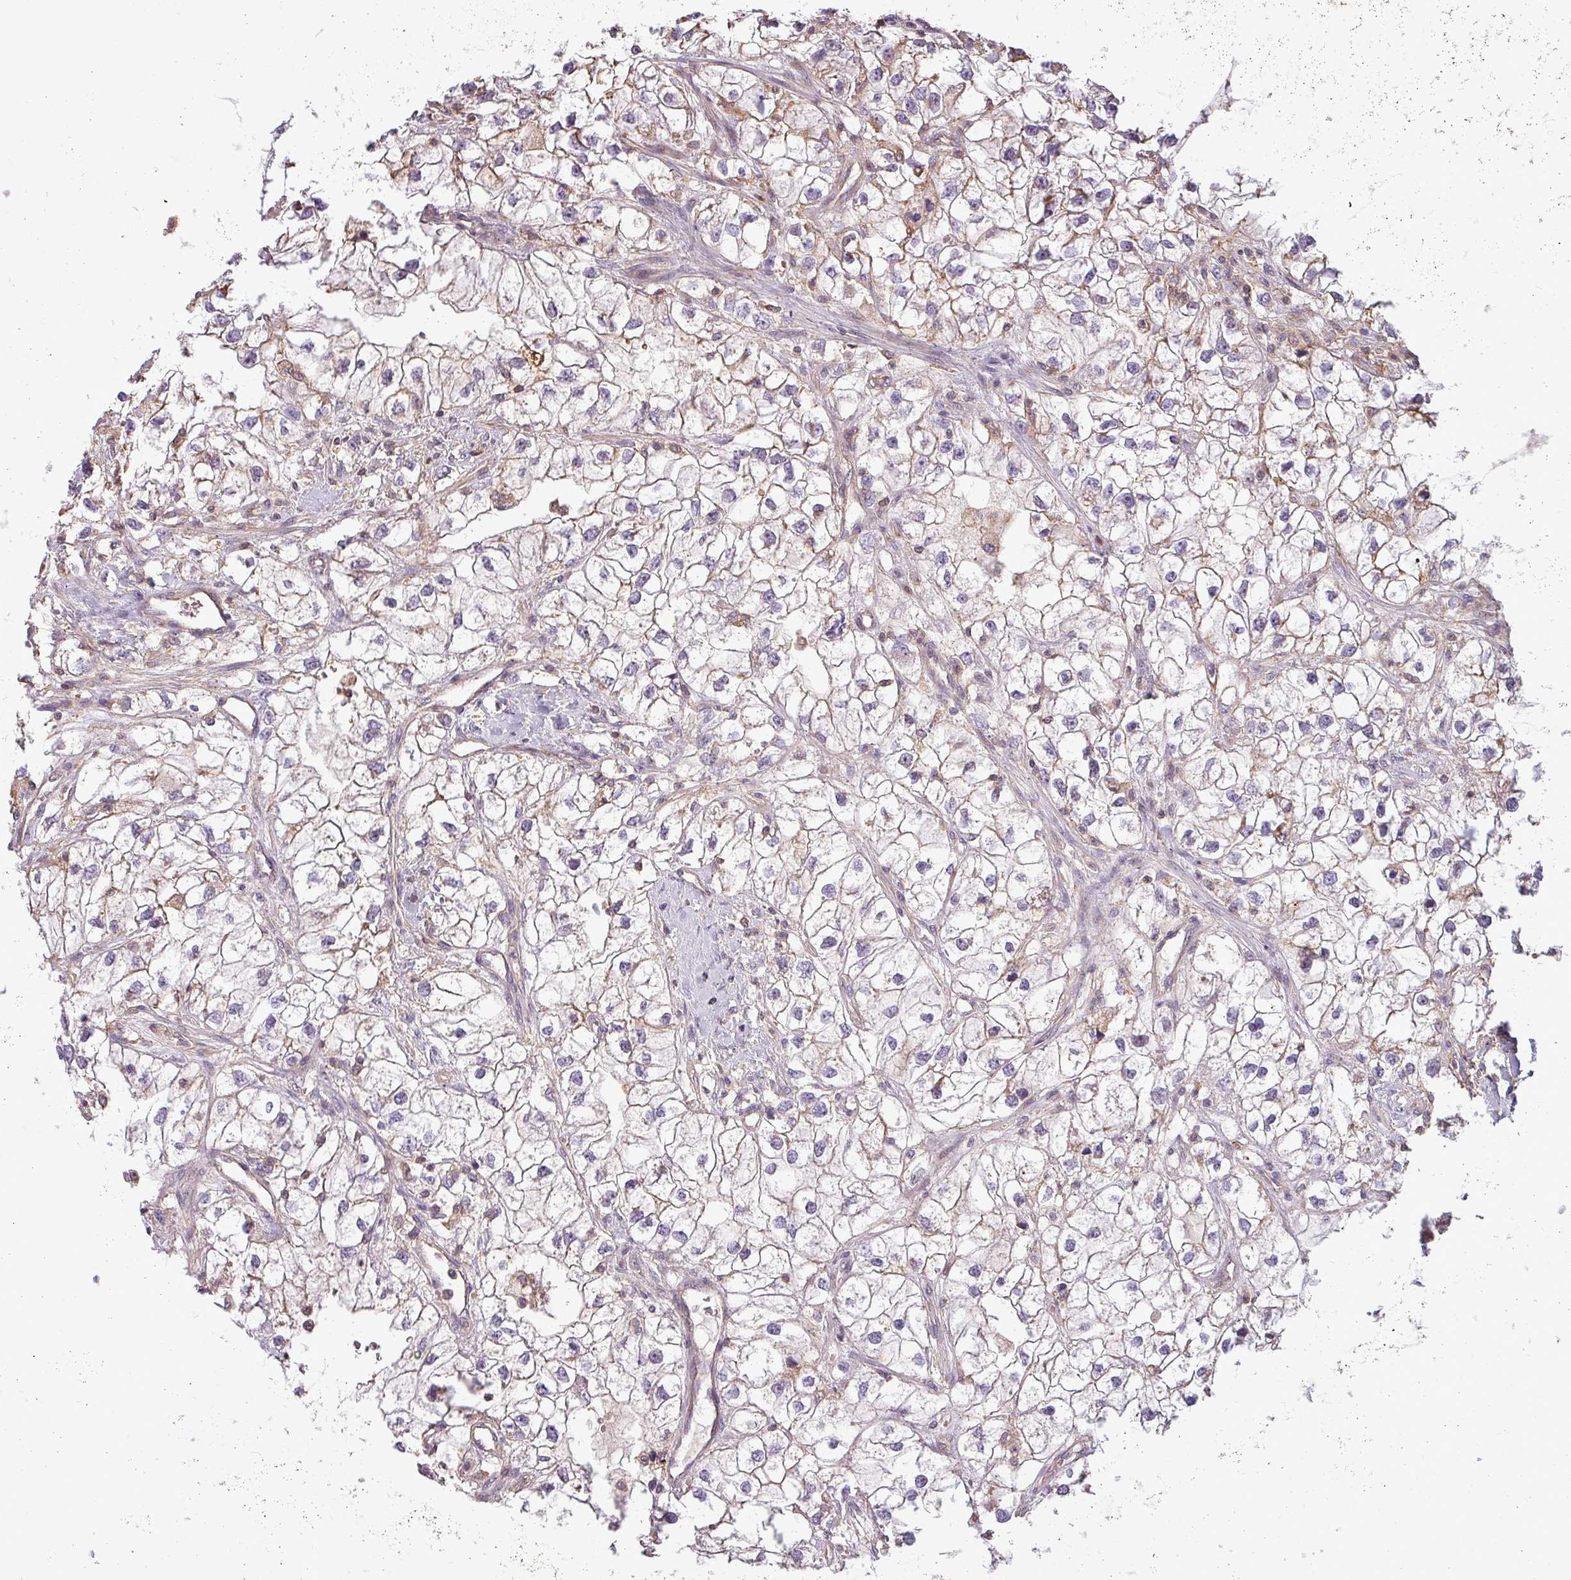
{"staining": {"intensity": "negative", "quantity": "none", "location": "none"}, "tissue": "renal cancer", "cell_type": "Tumor cells", "image_type": "cancer", "snomed": [{"axis": "morphology", "description": "Adenocarcinoma, NOS"}, {"axis": "topography", "description": "Kidney"}], "caption": "Immunohistochemistry photomicrograph of human adenocarcinoma (renal) stained for a protein (brown), which displays no expression in tumor cells. Brightfield microscopy of immunohistochemistry (IHC) stained with DAB (3,3'-diaminobenzidine) (brown) and hematoxylin (blue), captured at high magnification.", "gene": "ZNF835", "patient": {"sex": "male", "age": 59}}